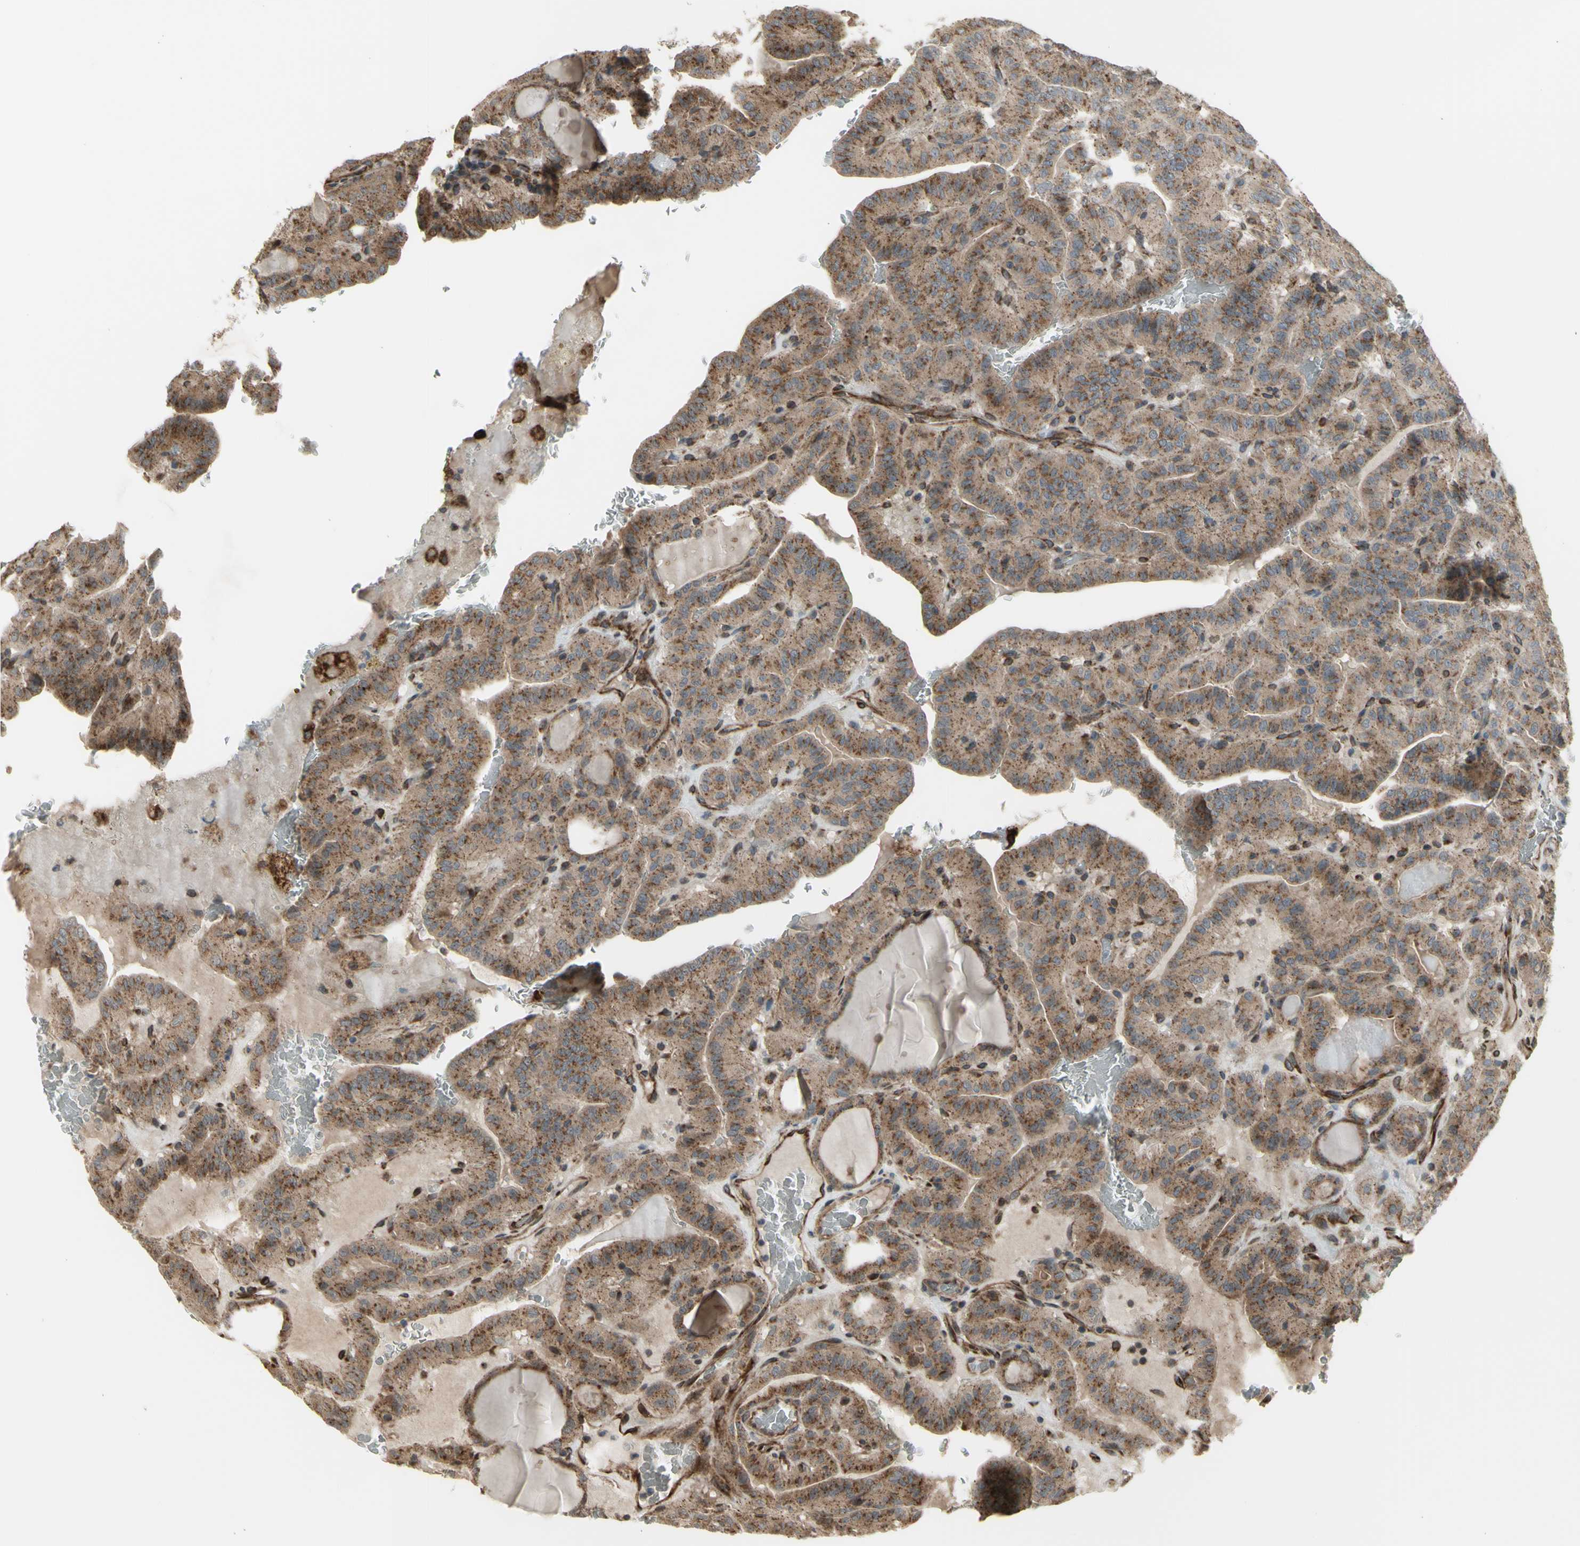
{"staining": {"intensity": "strong", "quantity": ">75%", "location": "cytoplasmic/membranous"}, "tissue": "thyroid cancer", "cell_type": "Tumor cells", "image_type": "cancer", "snomed": [{"axis": "morphology", "description": "Papillary adenocarcinoma, NOS"}, {"axis": "topography", "description": "Thyroid gland"}], "caption": "Immunohistochemical staining of human papillary adenocarcinoma (thyroid) exhibits strong cytoplasmic/membranous protein expression in approximately >75% of tumor cells.", "gene": "SLC39A9", "patient": {"sex": "male", "age": 77}}